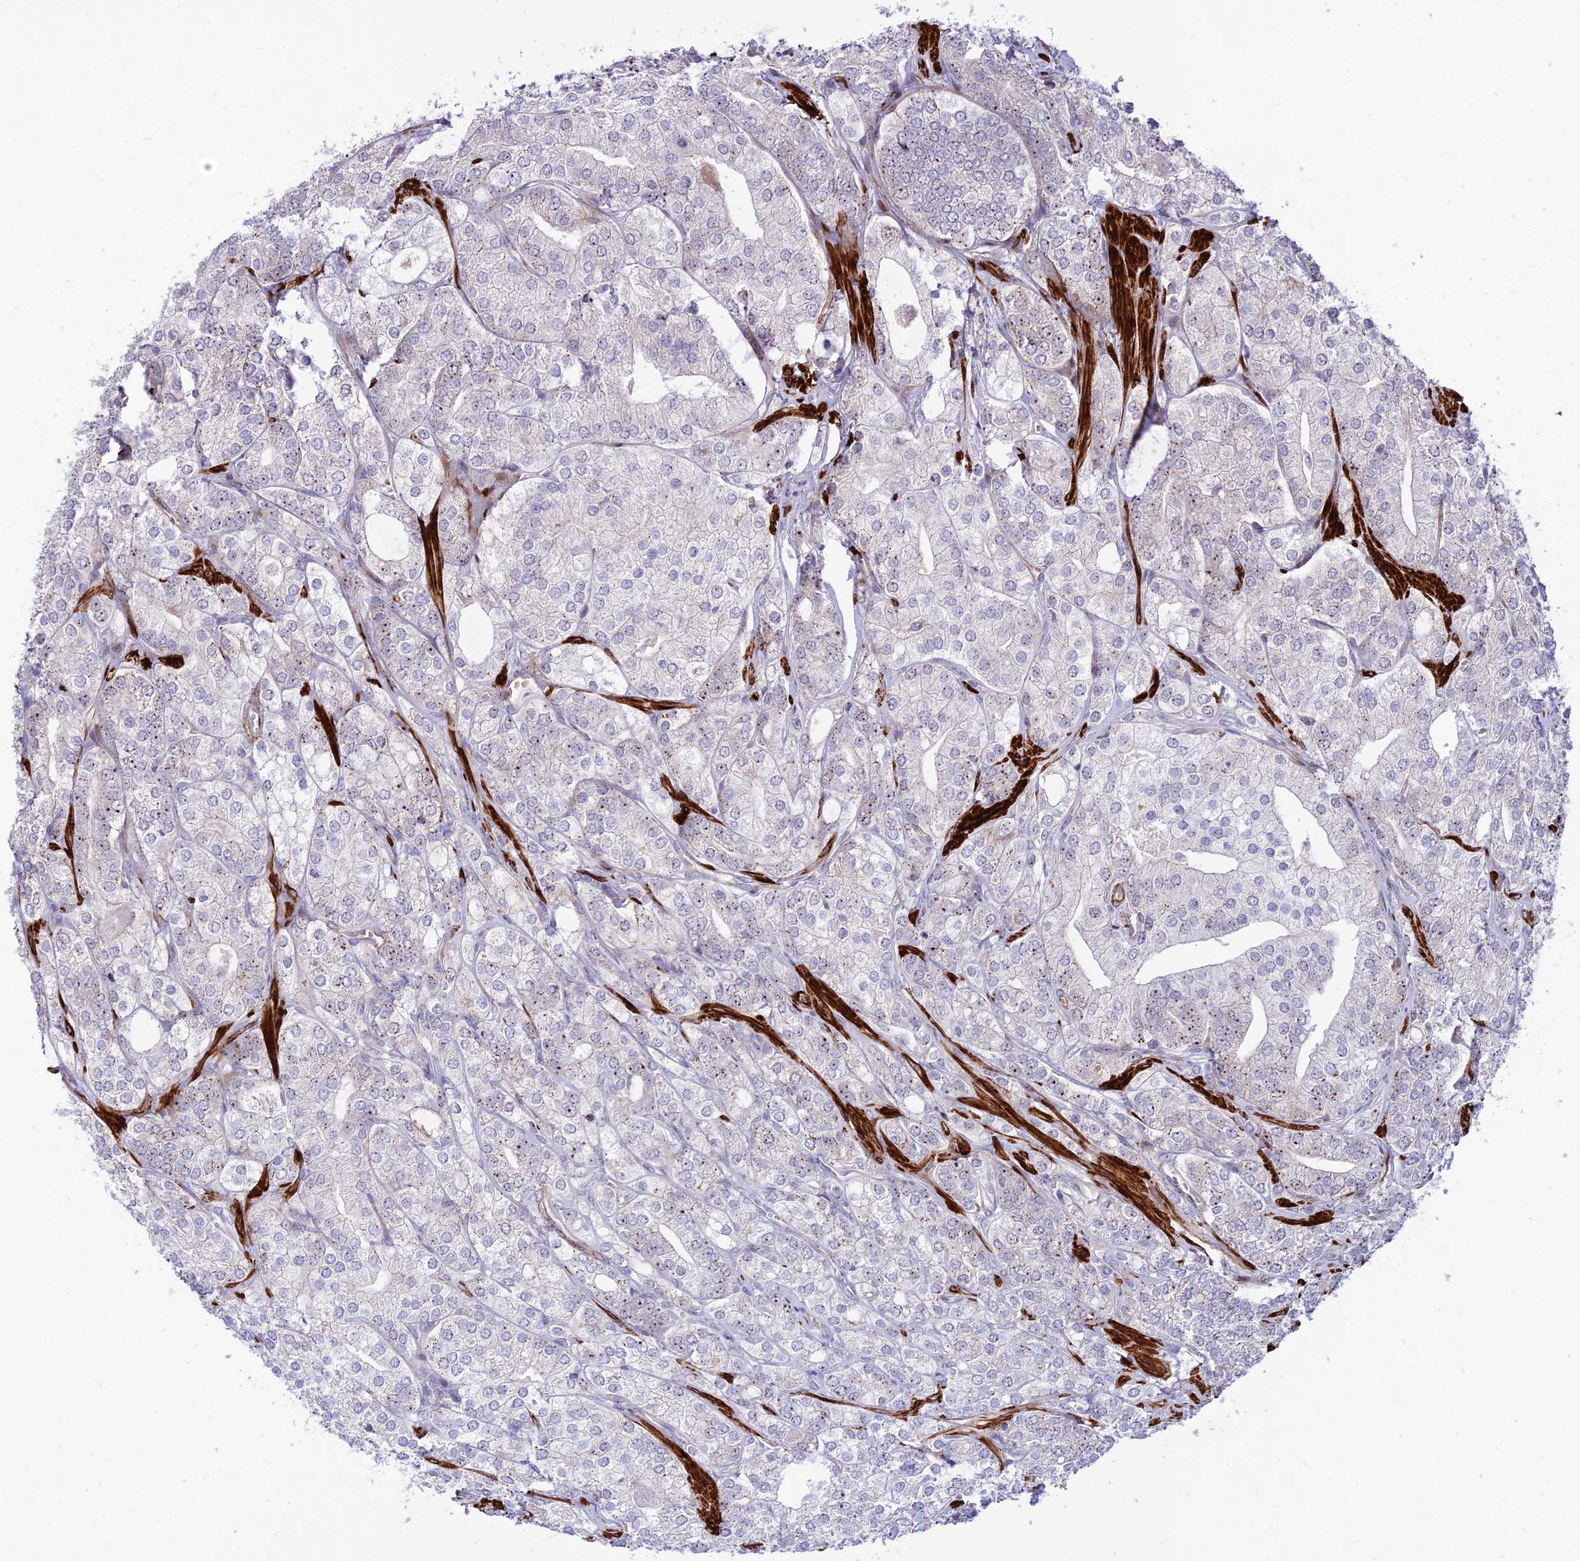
{"staining": {"intensity": "negative", "quantity": "none", "location": "none"}, "tissue": "prostate cancer", "cell_type": "Tumor cells", "image_type": "cancer", "snomed": [{"axis": "morphology", "description": "Adenocarcinoma, High grade"}, {"axis": "topography", "description": "Prostate"}], "caption": "Histopathology image shows no significant protein positivity in tumor cells of prostate high-grade adenocarcinoma. Nuclei are stained in blue.", "gene": "KBTBD7", "patient": {"sex": "male", "age": 50}}